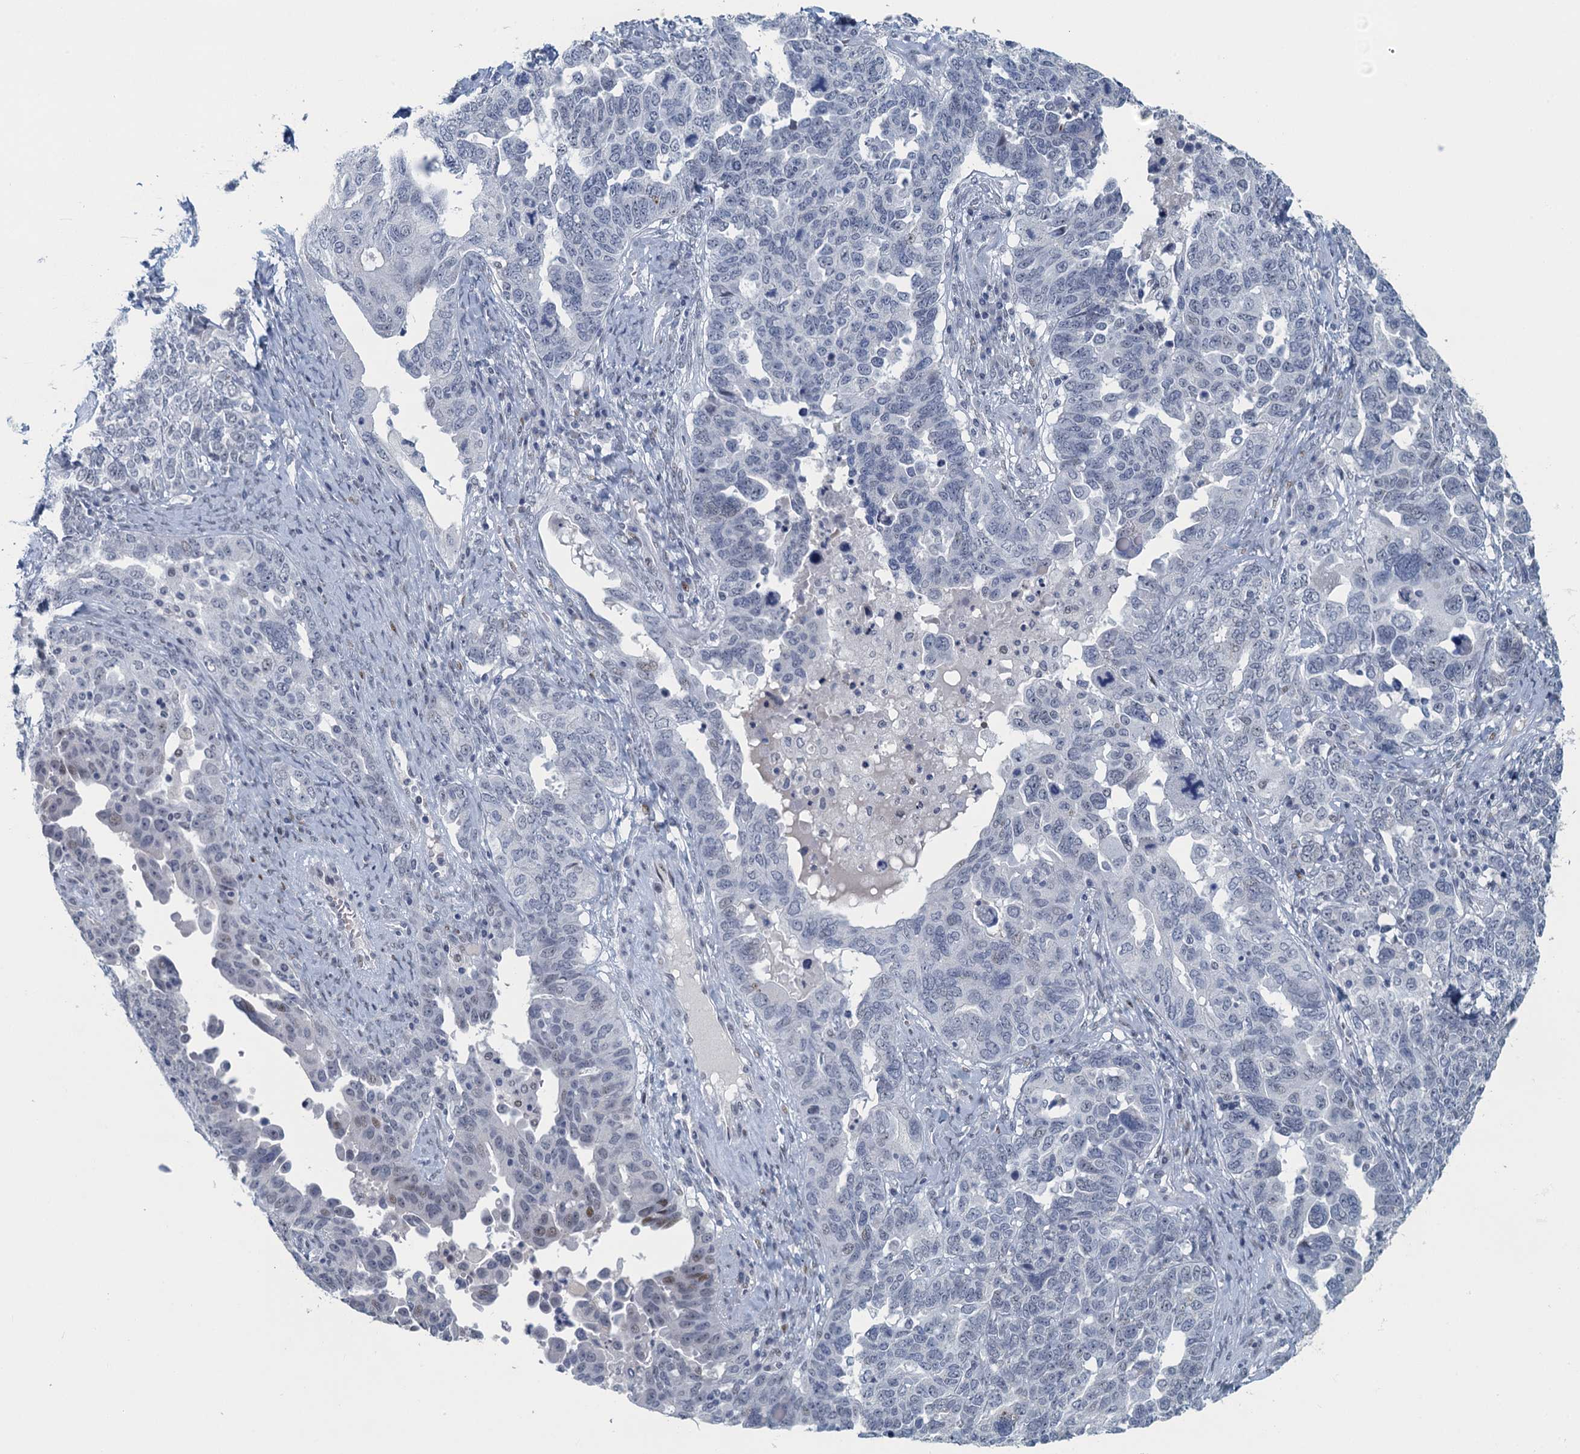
{"staining": {"intensity": "negative", "quantity": "none", "location": "none"}, "tissue": "ovarian cancer", "cell_type": "Tumor cells", "image_type": "cancer", "snomed": [{"axis": "morphology", "description": "Carcinoma, endometroid"}, {"axis": "topography", "description": "Ovary"}], "caption": "An immunohistochemistry photomicrograph of ovarian endometroid carcinoma is shown. There is no staining in tumor cells of ovarian endometroid carcinoma.", "gene": "TTLL9", "patient": {"sex": "female", "age": 62}}